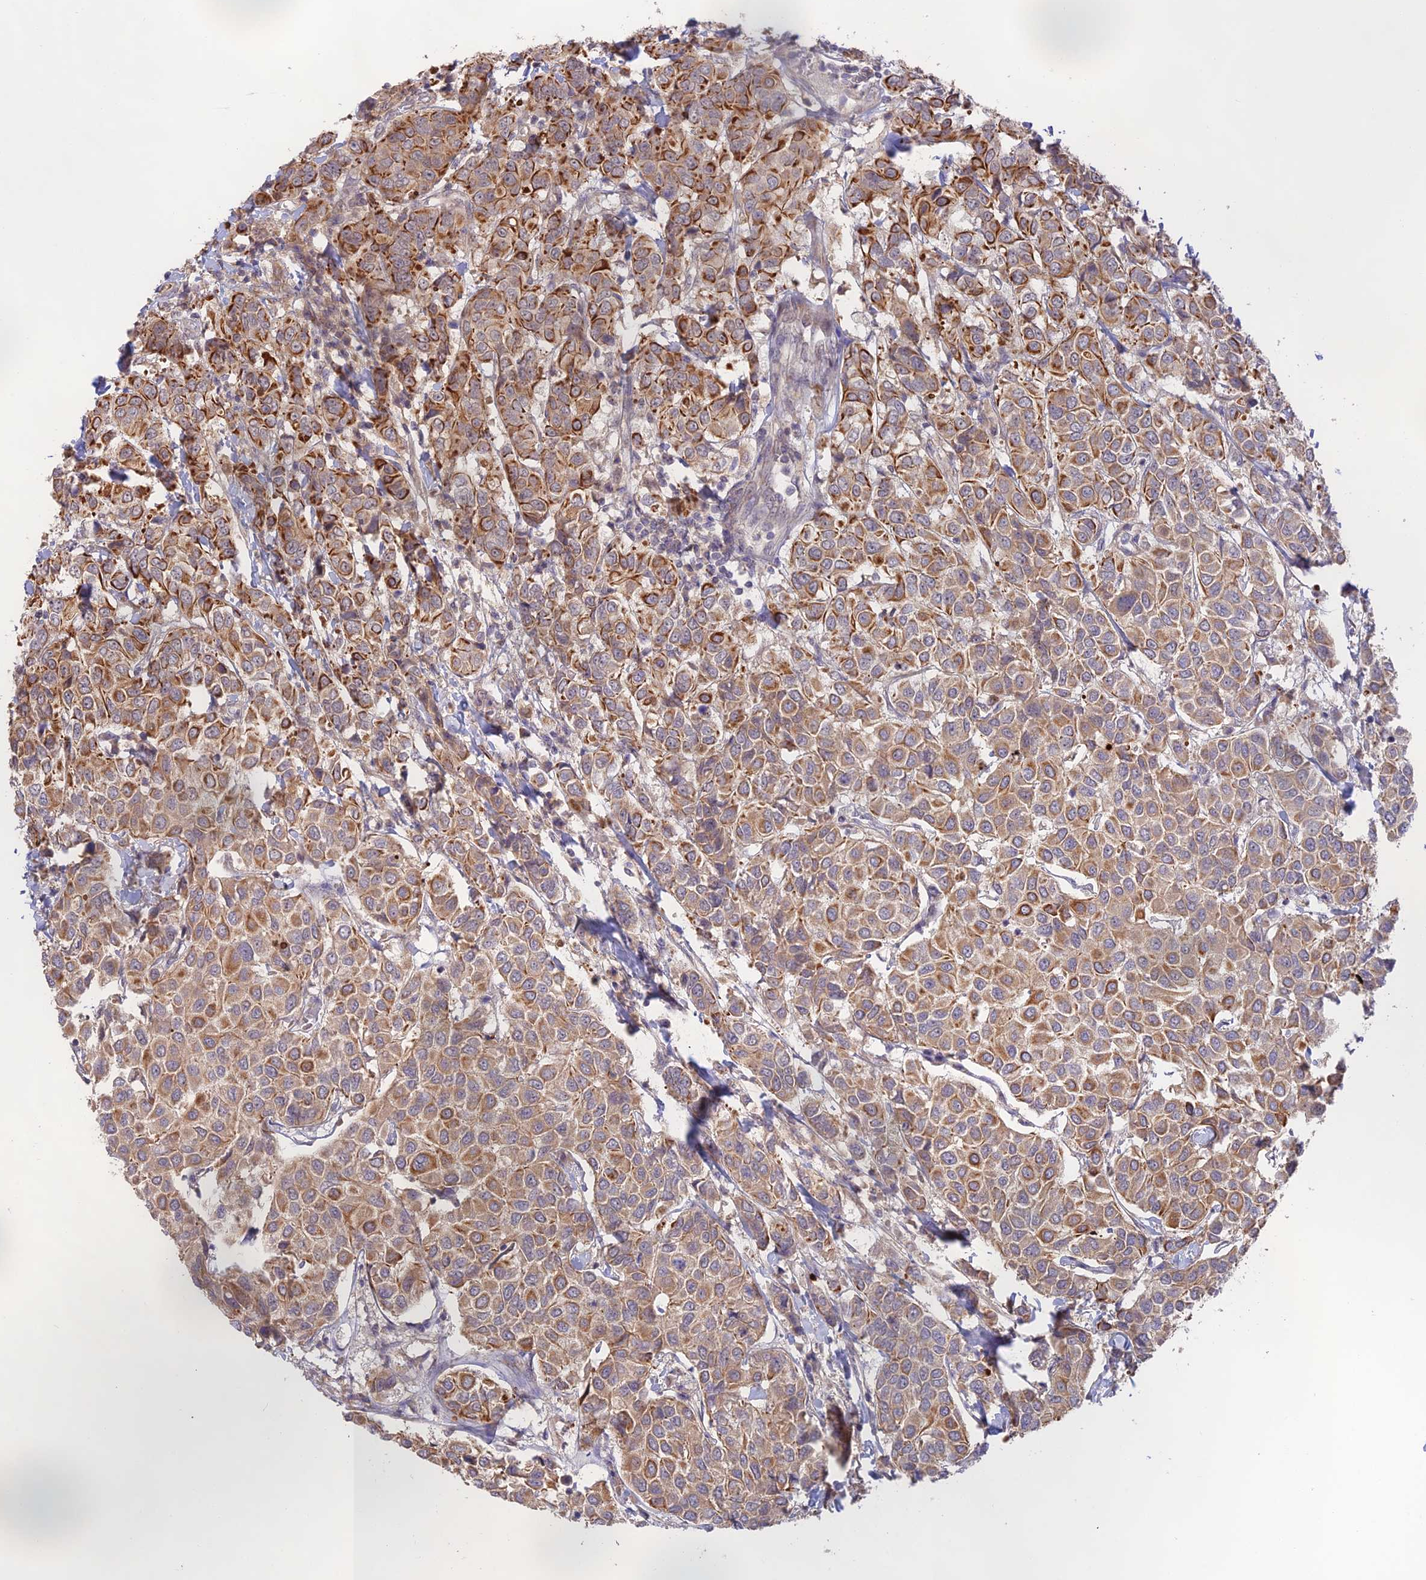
{"staining": {"intensity": "moderate", "quantity": ">75%", "location": "cytoplasmic/membranous"}, "tissue": "breast cancer", "cell_type": "Tumor cells", "image_type": "cancer", "snomed": [{"axis": "morphology", "description": "Duct carcinoma"}, {"axis": "topography", "description": "Breast"}], "caption": "Infiltrating ductal carcinoma (breast) stained with a brown dye exhibits moderate cytoplasmic/membranous positive positivity in about >75% of tumor cells.", "gene": "CAMSAP3", "patient": {"sex": "female", "age": 55}}